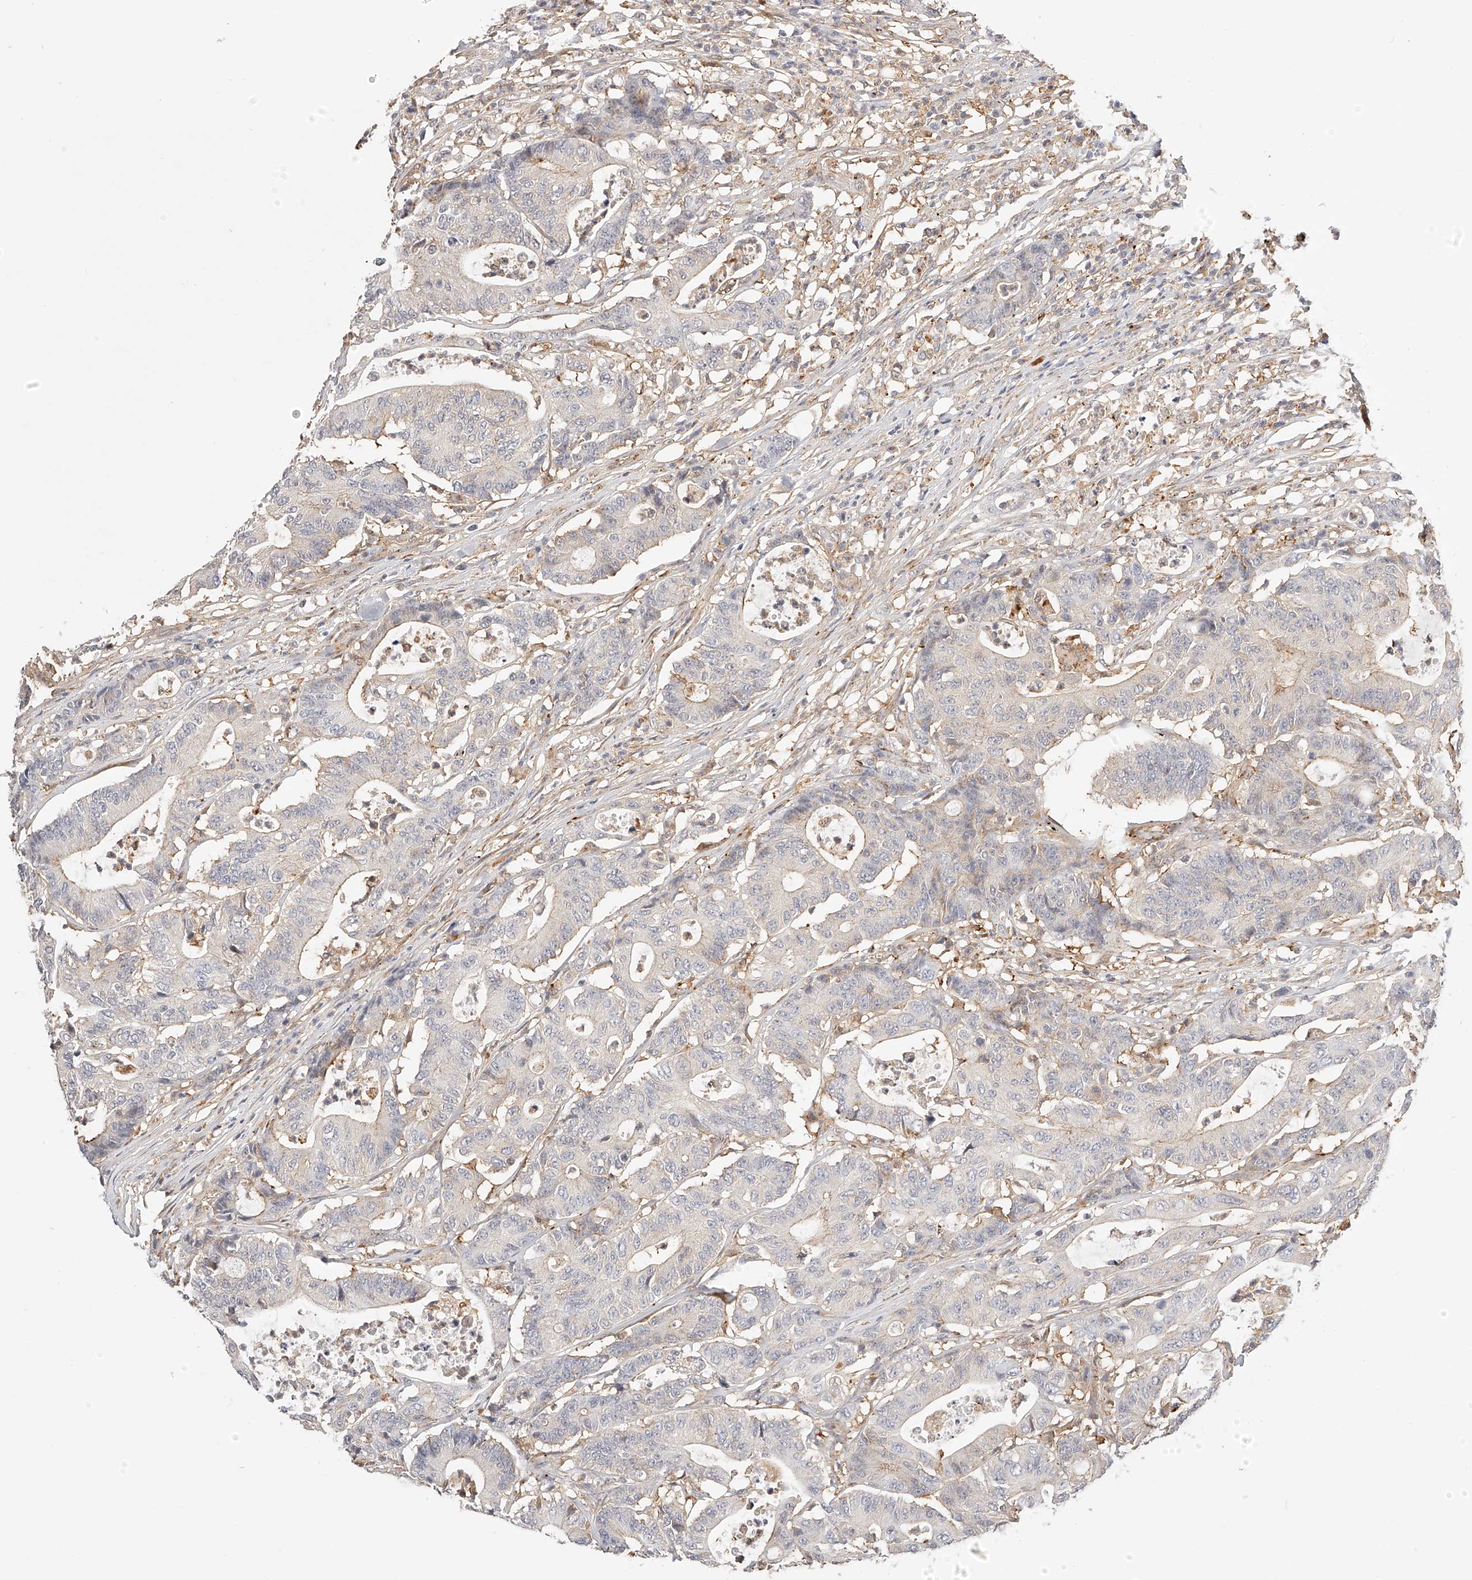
{"staining": {"intensity": "negative", "quantity": "none", "location": "none"}, "tissue": "colorectal cancer", "cell_type": "Tumor cells", "image_type": "cancer", "snomed": [{"axis": "morphology", "description": "Adenocarcinoma, NOS"}, {"axis": "topography", "description": "Colon"}], "caption": "Micrograph shows no protein staining in tumor cells of colorectal cancer (adenocarcinoma) tissue. (Stains: DAB (3,3'-diaminobenzidine) immunohistochemistry (IHC) with hematoxylin counter stain, Microscopy: brightfield microscopy at high magnification).", "gene": "SYNC", "patient": {"sex": "female", "age": 84}}